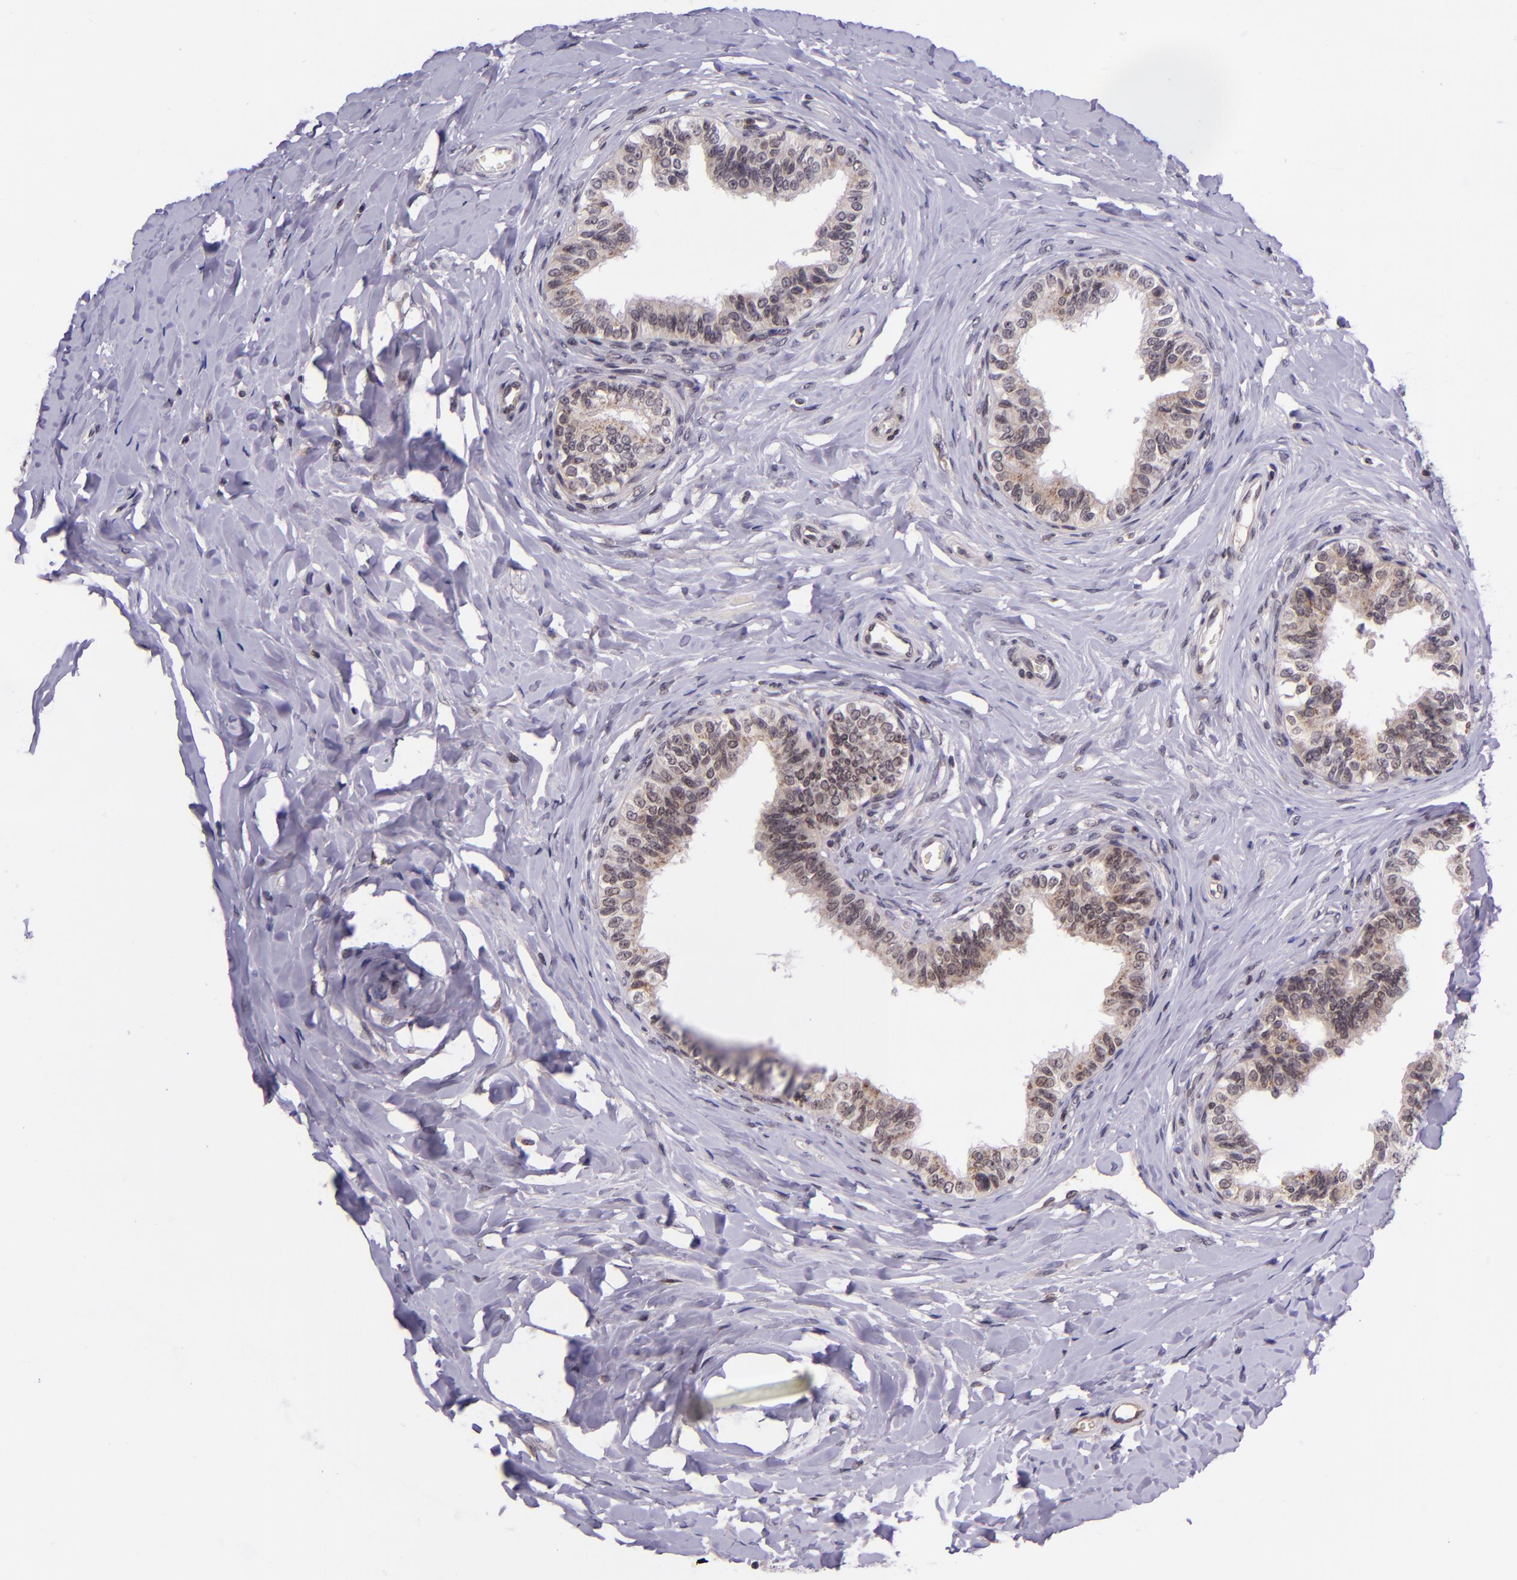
{"staining": {"intensity": "moderate", "quantity": "25%-75%", "location": "cytoplasmic/membranous"}, "tissue": "epididymis", "cell_type": "Glandular cells", "image_type": "normal", "snomed": [{"axis": "morphology", "description": "Normal tissue, NOS"}, {"axis": "topography", "description": "Soft tissue"}, {"axis": "topography", "description": "Epididymis"}], "caption": "Immunohistochemistry staining of benign epididymis, which displays medium levels of moderate cytoplasmic/membranous staining in approximately 25%-75% of glandular cells indicating moderate cytoplasmic/membranous protein staining. The staining was performed using DAB (brown) for protein detection and nuclei were counterstained in hematoxylin (blue).", "gene": "SELL", "patient": {"sex": "male", "age": 26}}